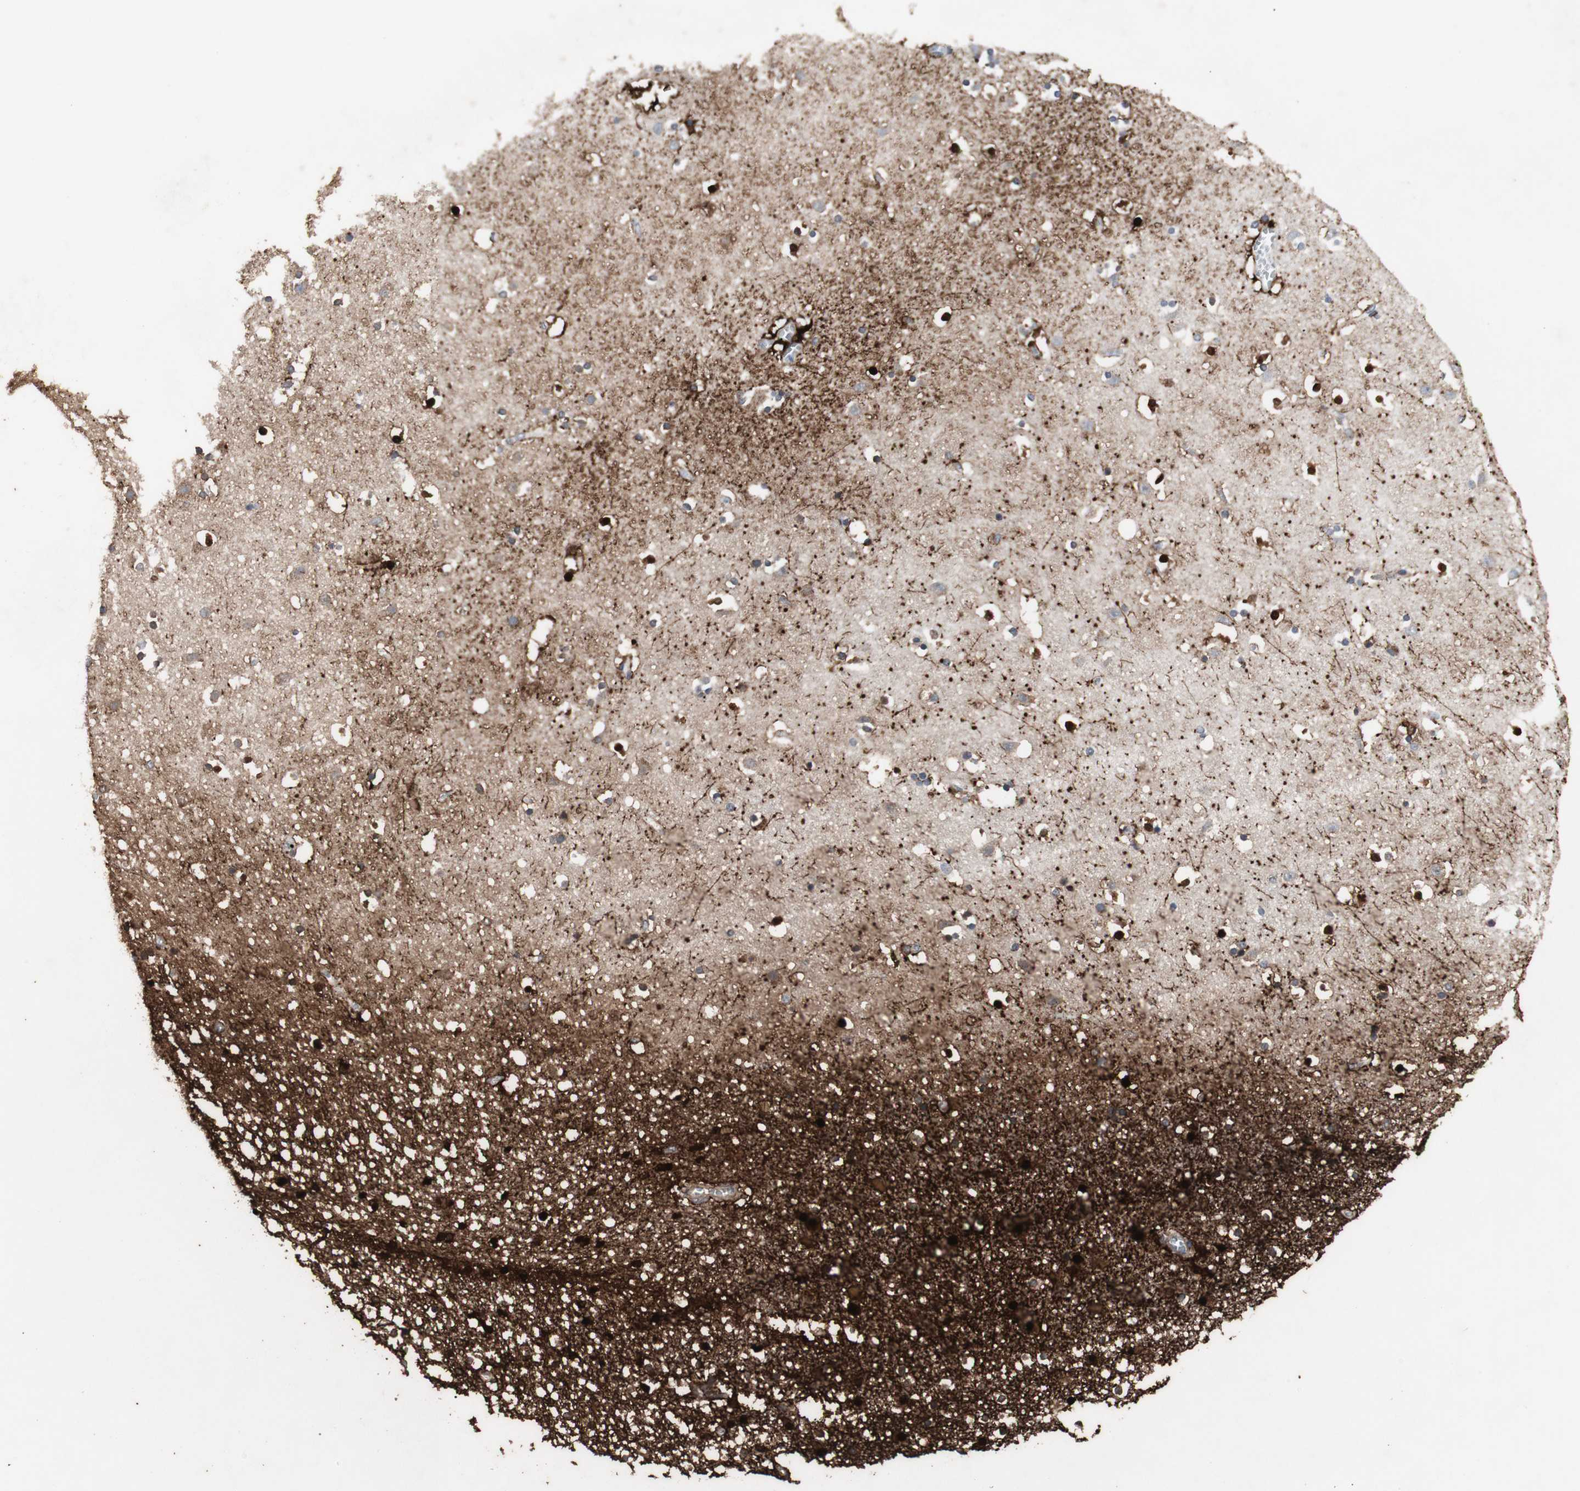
{"staining": {"intensity": "strong", "quantity": "25%-75%", "location": "cytoplasmic/membranous,nuclear"}, "tissue": "caudate", "cell_type": "Glial cells", "image_type": "normal", "snomed": [{"axis": "morphology", "description": "Normal tissue, NOS"}, {"axis": "topography", "description": "Lateral ventricle wall"}], "caption": "Protein staining by immunohistochemistry demonstrates strong cytoplasmic/membranous,nuclear positivity in approximately 25%-75% of glial cells in normal caudate.", "gene": "GBA1", "patient": {"sex": "male", "age": 45}}